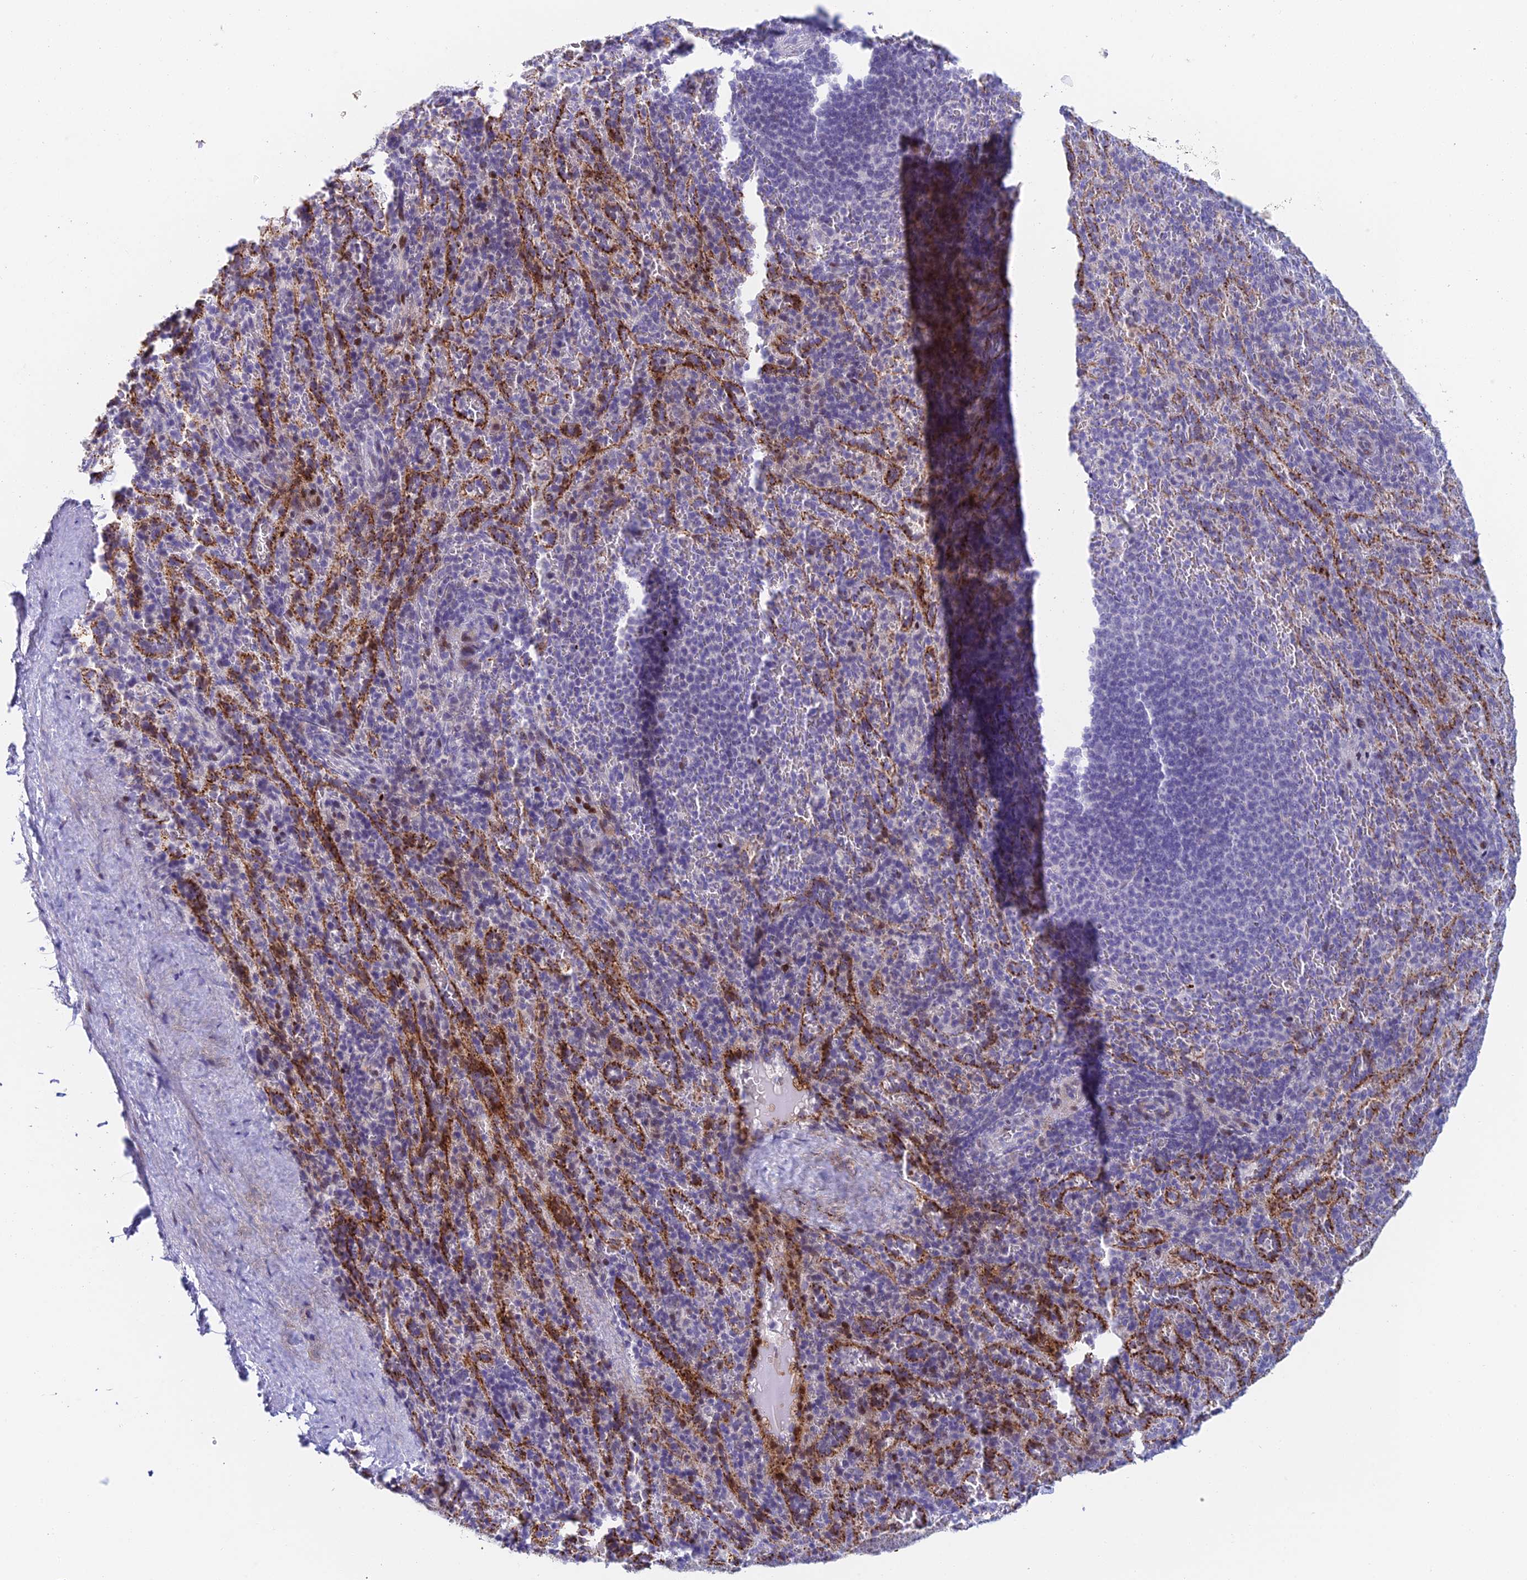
{"staining": {"intensity": "negative", "quantity": "none", "location": "none"}, "tissue": "spleen", "cell_type": "Cells in red pulp", "image_type": "normal", "snomed": [{"axis": "morphology", "description": "Normal tissue, NOS"}, {"axis": "topography", "description": "Spleen"}], "caption": "High power microscopy image of an IHC micrograph of benign spleen, revealing no significant staining in cells in red pulp.", "gene": "REXO5", "patient": {"sex": "female", "age": 21}}